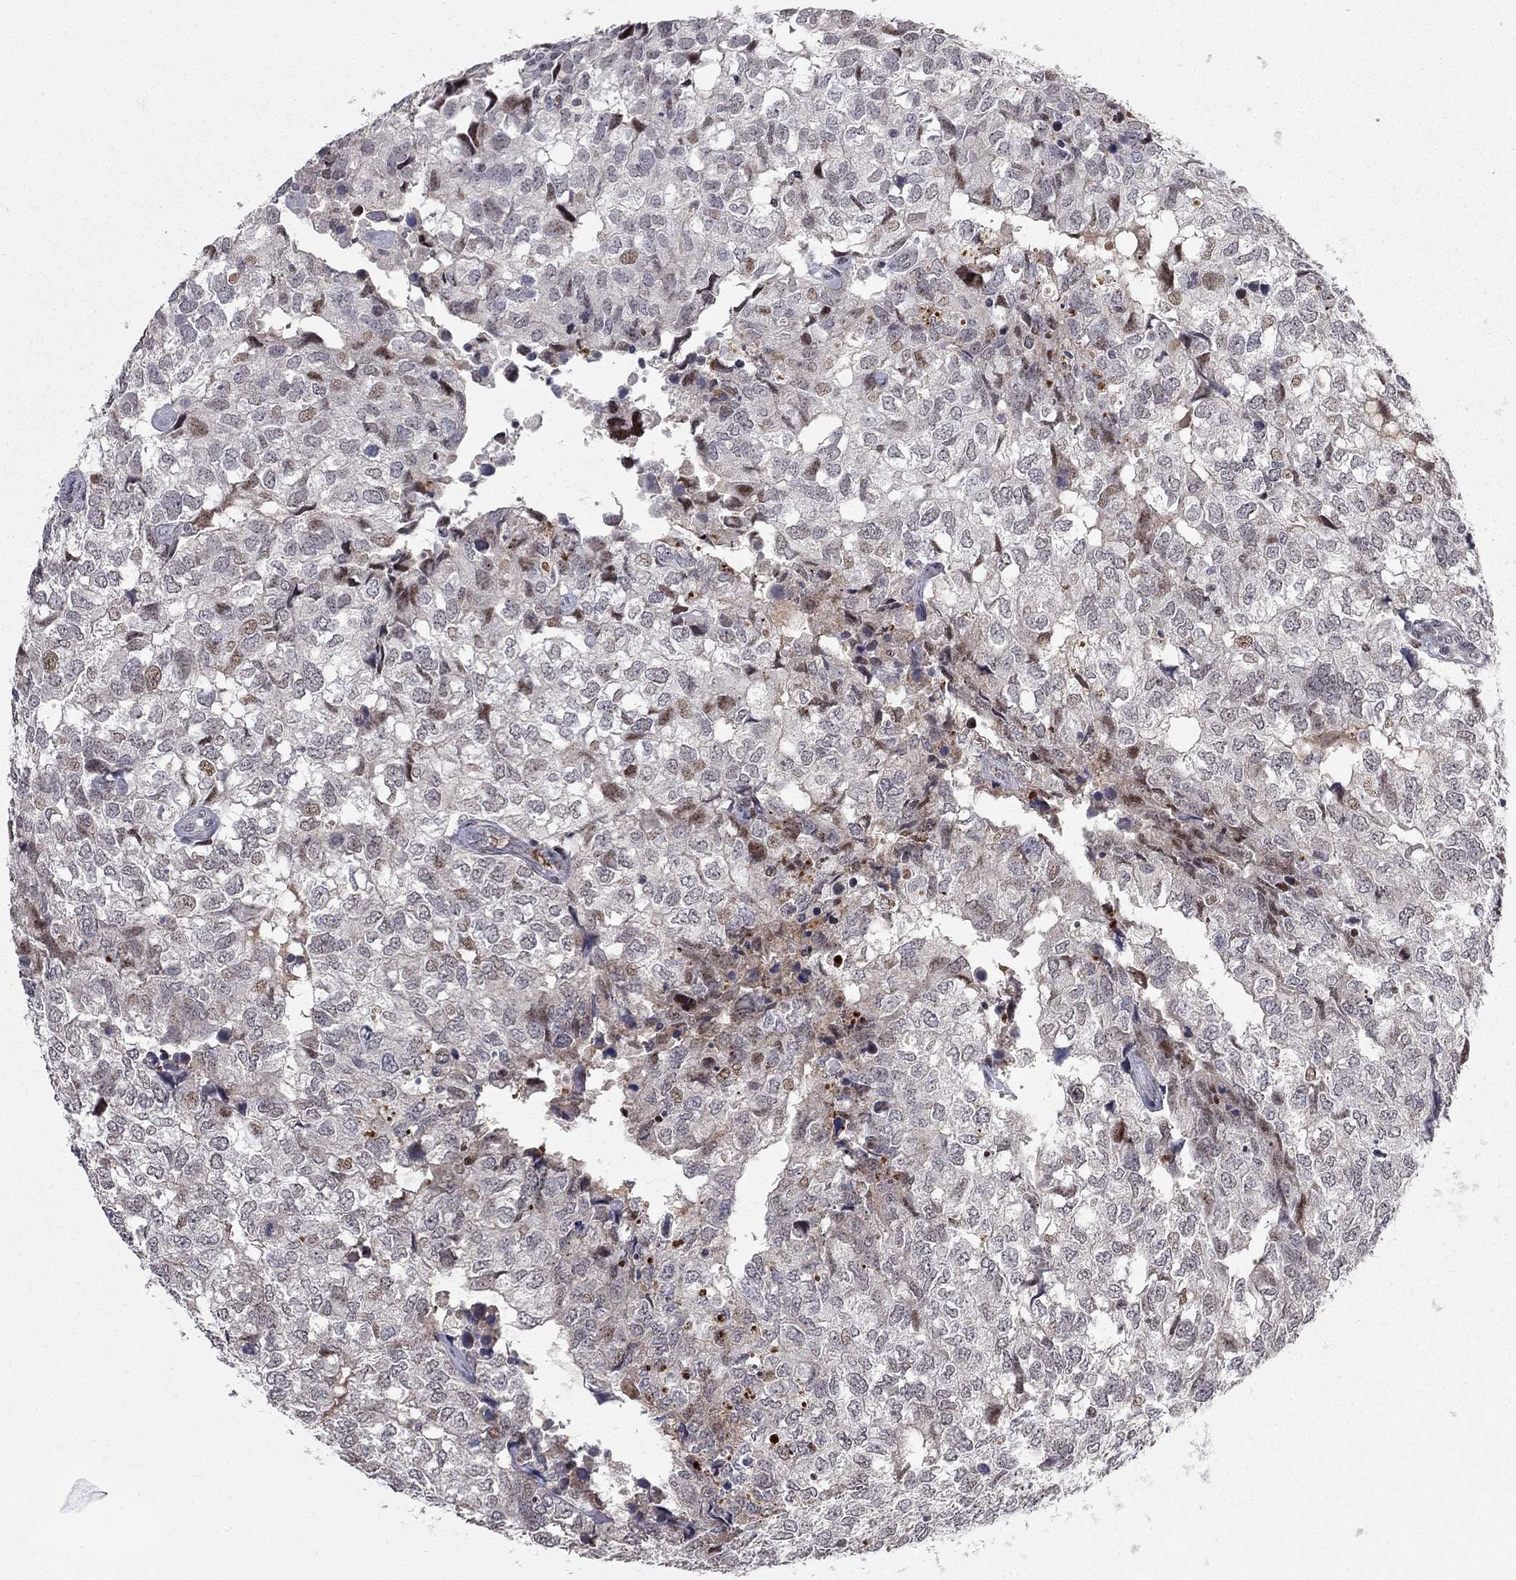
{"staining": {"intensity": "weak", "quantity": "<25%", "location": "nuclear"}, "tissue": "breast cancer", "cell_type": "Tumor cells", "image_type": "cancer", "snomed": [{"axis": "morphology", "description": "Duct carcinoma"}, {"axis": "topography", "description": "Breast"}], "caption": "An image of breast intraductal carcinoma stained for a protein displays no brown staining in tumor cells.", "gene": "HDAC3", "patient": {"sex": "female", "age": 30}}